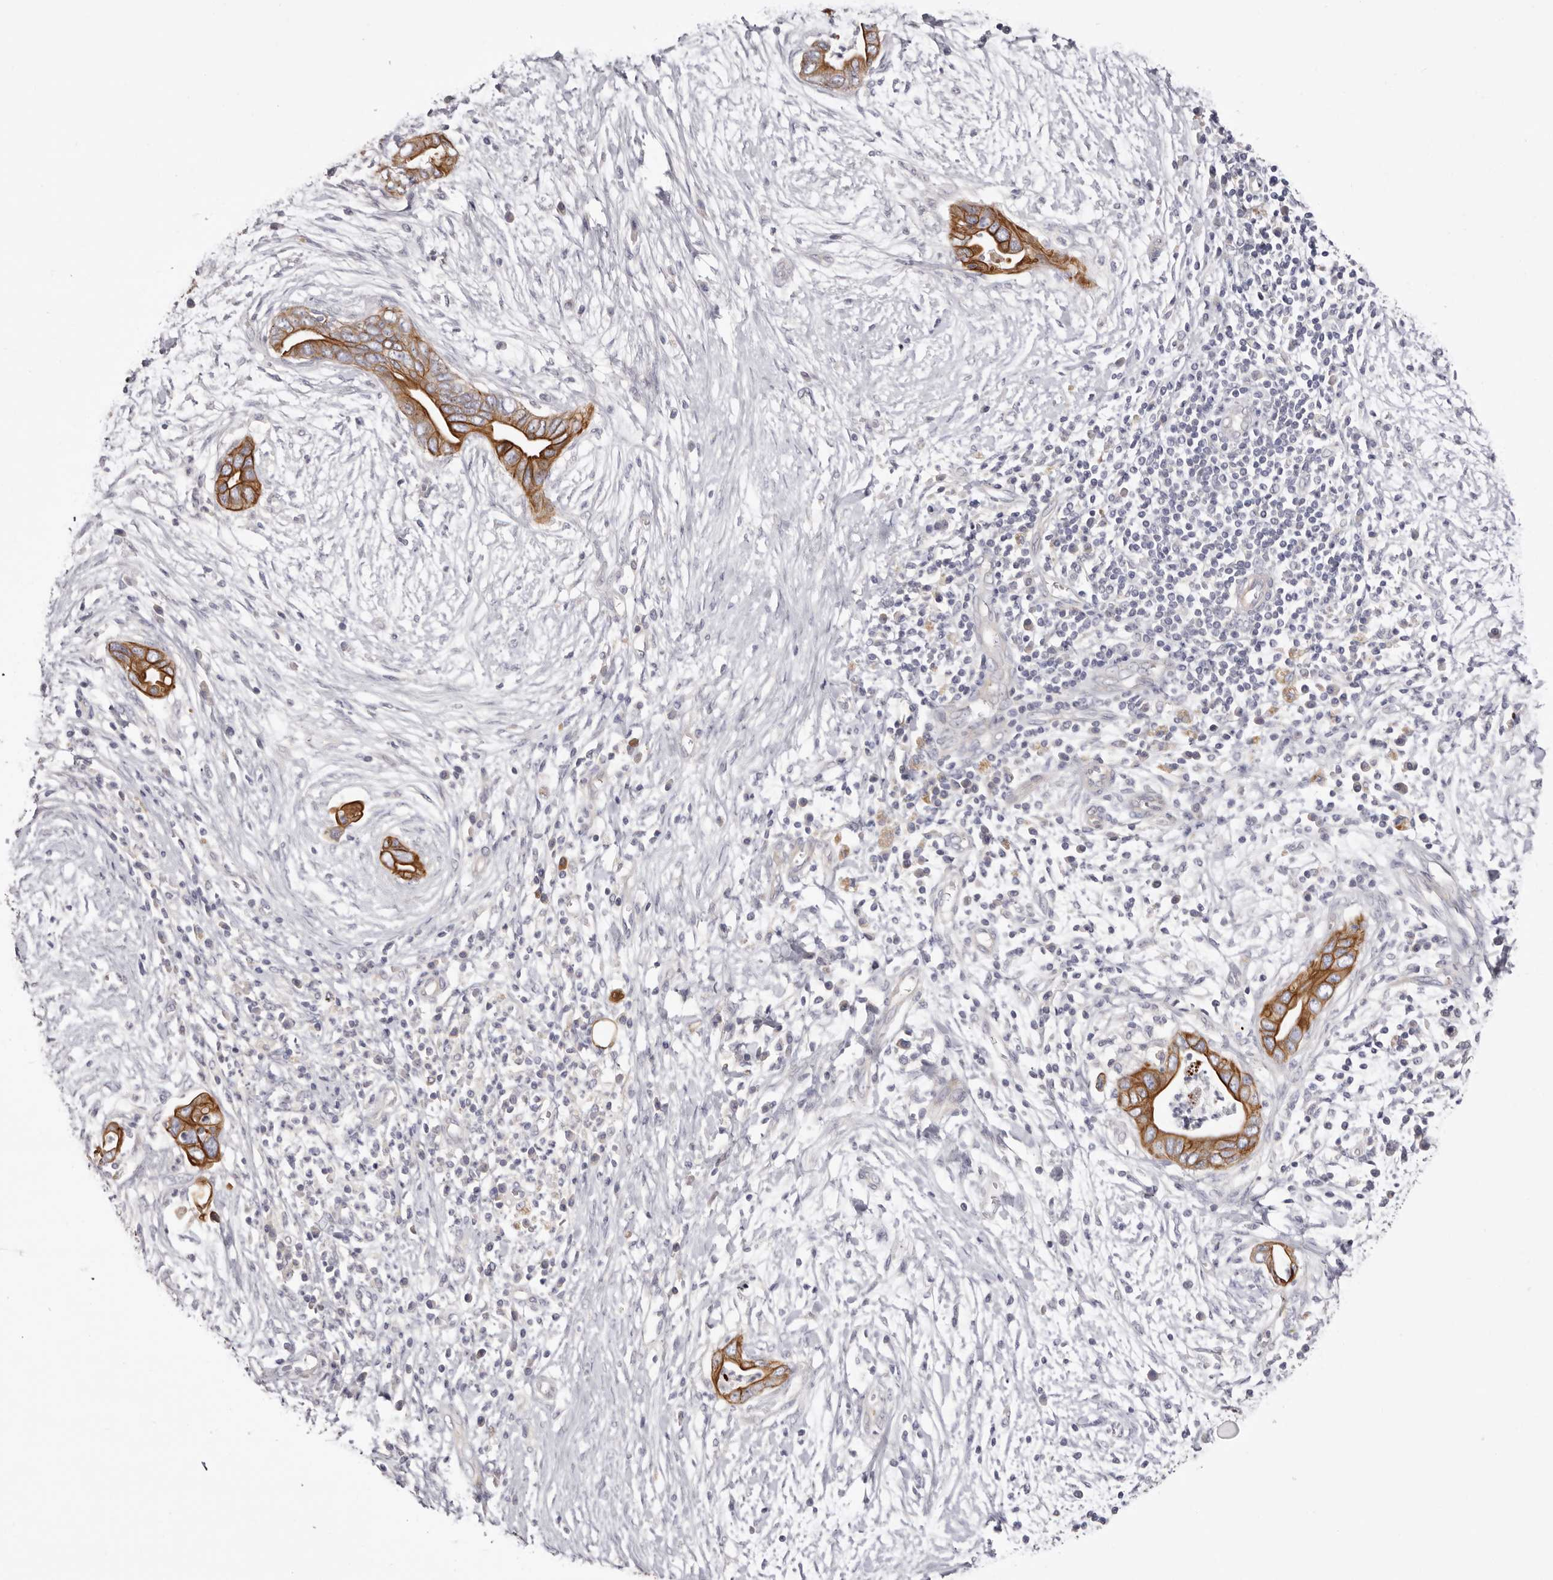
{"staining": {"intensity": "moderate", "quantity": ">75%", "location": "cytoplasmic/membranous"}, "tissue": "pancreatic cancer", "cell_type": "Tumor cells", "image_type": "cancer", "snomed": [{"axis": "morphology", "description": "Adenocarcinoma, NOS"}, {"axis": "topography", "description": "Pancreas"}], "caption": "Tumor cells show medium levels of moderate cytoplasmic/membranous expression in approximately >75% of cells in human pancreatic cancer.", "gene": "STK16", "patient": {"sex": "male", "age": 75}}